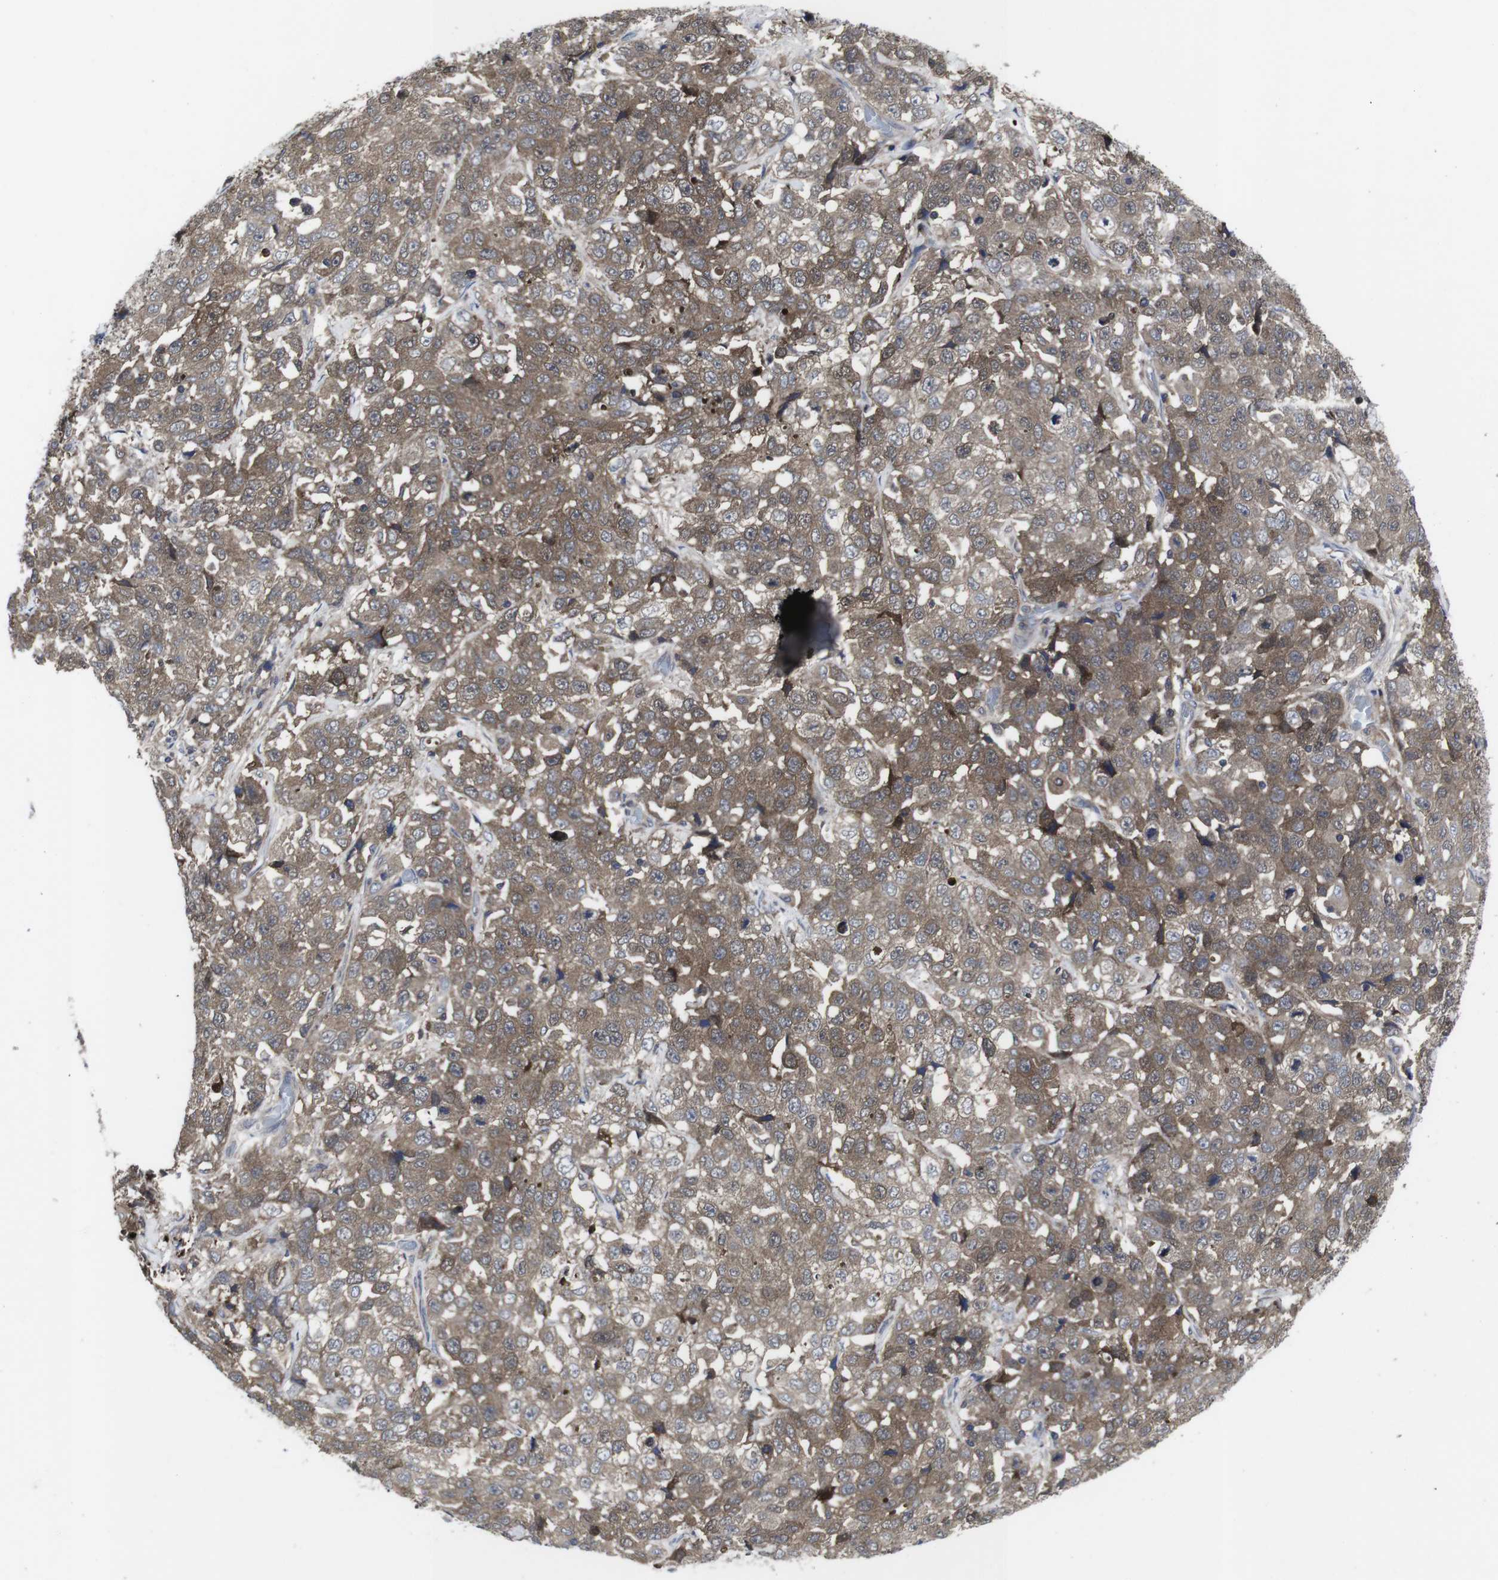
{"staining": {"intensity": "moderate", "quantity": ">75%", "location": "cytoplasmic/membranous"}, "tissue": "stomach cancer", "cell_type": "Tumor cells", "image_type": "cancer", "snomed": [{"axis": "morphology", "description": "Normal tissue, NOS"}, {"axis": "morphology", "description": "Adenocarcinoma, NOS"}, {"axis": "topography", "description": "Stomach"}], "caption": "Protein expression analysis of human adenocarcinoma (stomach) reveals moderate cytoplasmic/membranous expression in about >75% of tumor cells. The protein of interest is stained brown, and the nuclei are stained in blue (DAB IHC with brightfield microscopy, high magnification).", "gene": "HPRT1", "patient": {"sex": "male", "age": 48}}